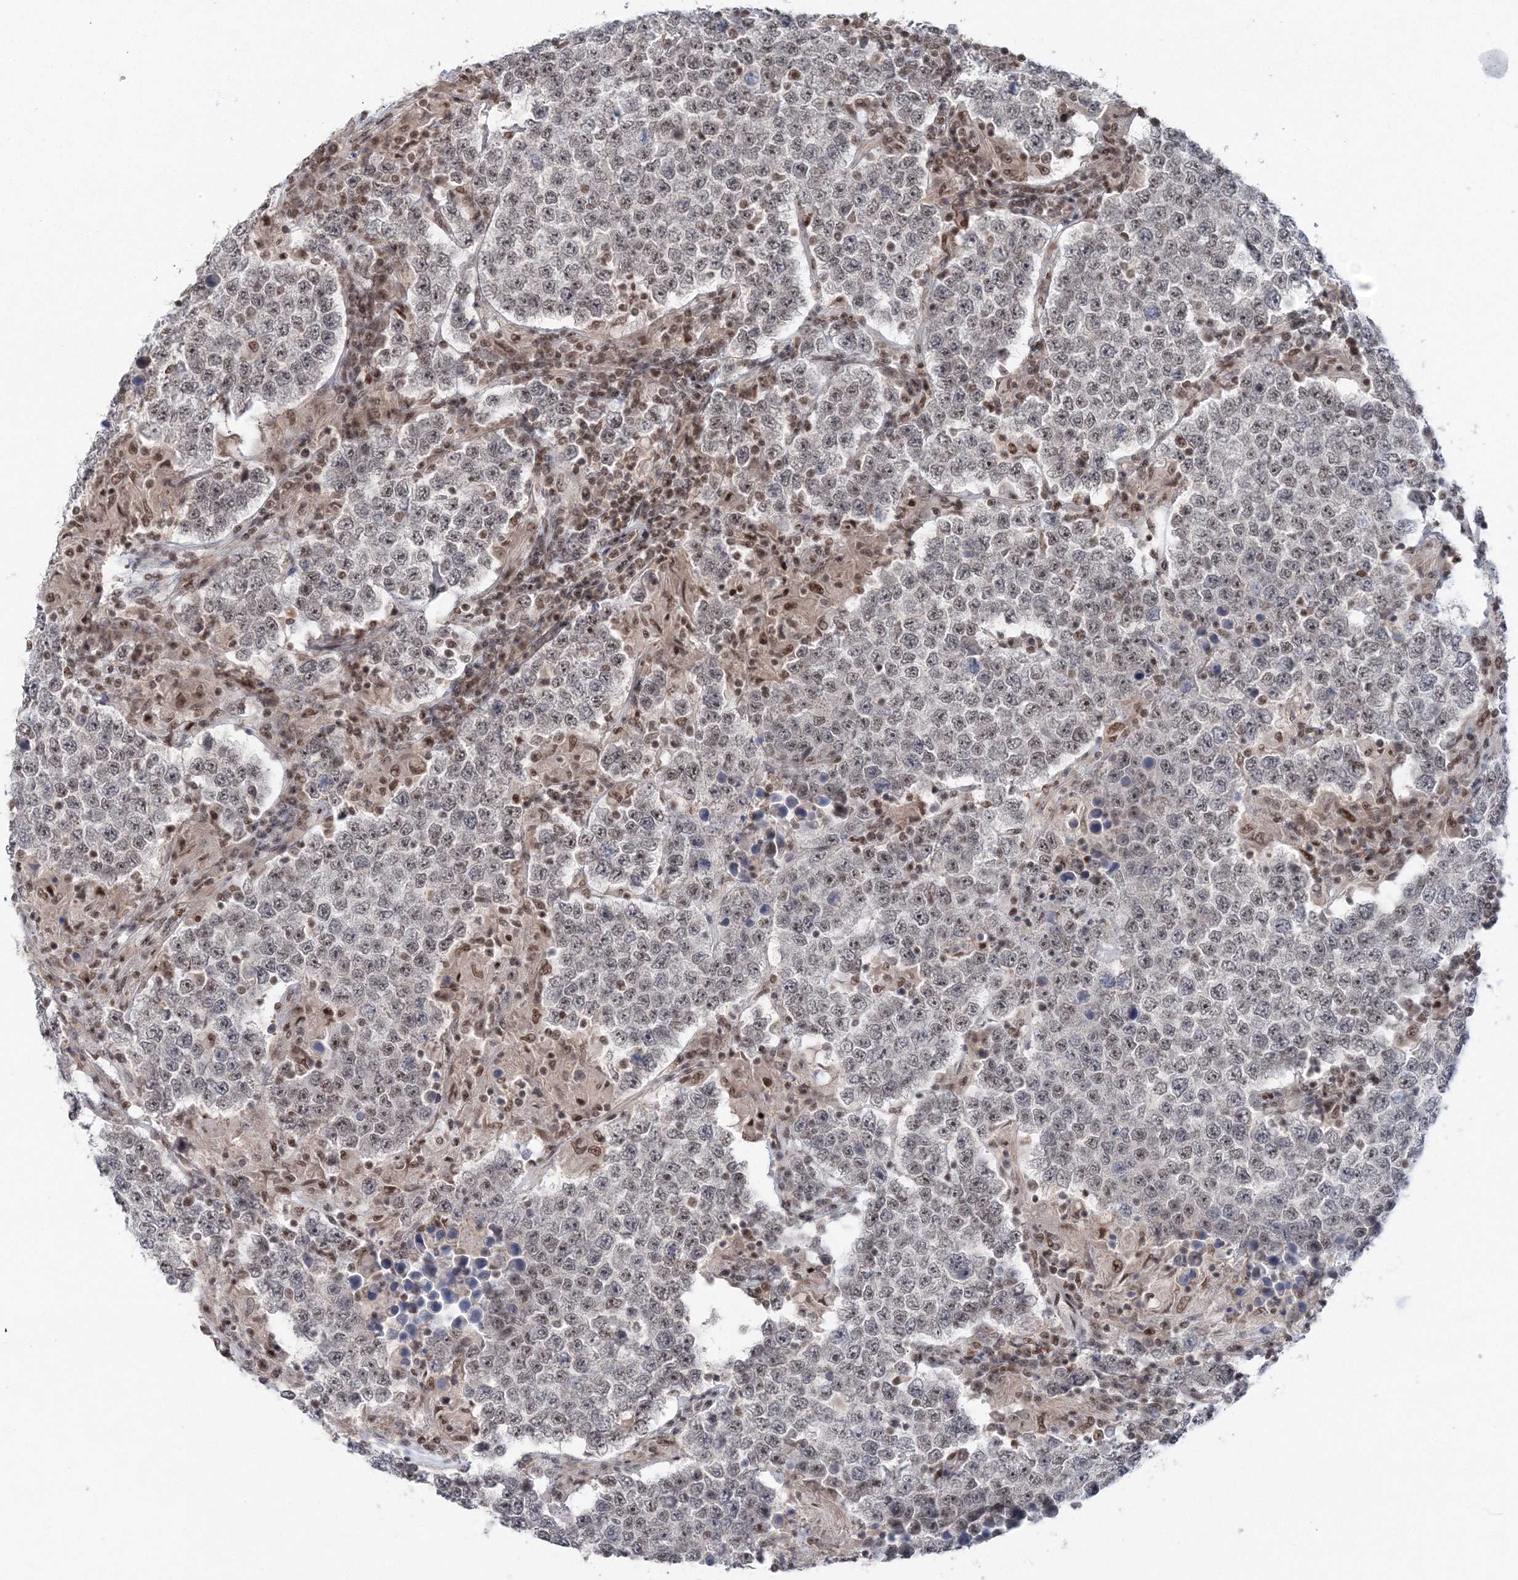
{"staining": {"intensity": "weak", "quantity": ">75%", "location": "nuclear"}, "tissue": "testis cancer", "cell_type": "Tumor cells", "image_type": "cancer", "snomed": [{"axis": "morphology", "description": "Normal tissue, NOS"}, {"axis": "morphology", "description": "Urothelial carcinoma, High grade"}, {"axis": "morphology", "description": "Seminoma, NOS"}, {"axis": "morphology", "description": "Carcinoma, Embryonal, NOS"}, {"axis": "topography", "description": "Urinary bladder"}, {"axis": "topography", "description": "Testis"}], "caption": "An IHC histopathology image of tumor tissue is shown. Protein staining in brown highlights weak nuclear positivity in testis cancer (seminoma) within tumor cells.", "gene": "PDS5A", "patient": {"sex": "male", "age": 41}}